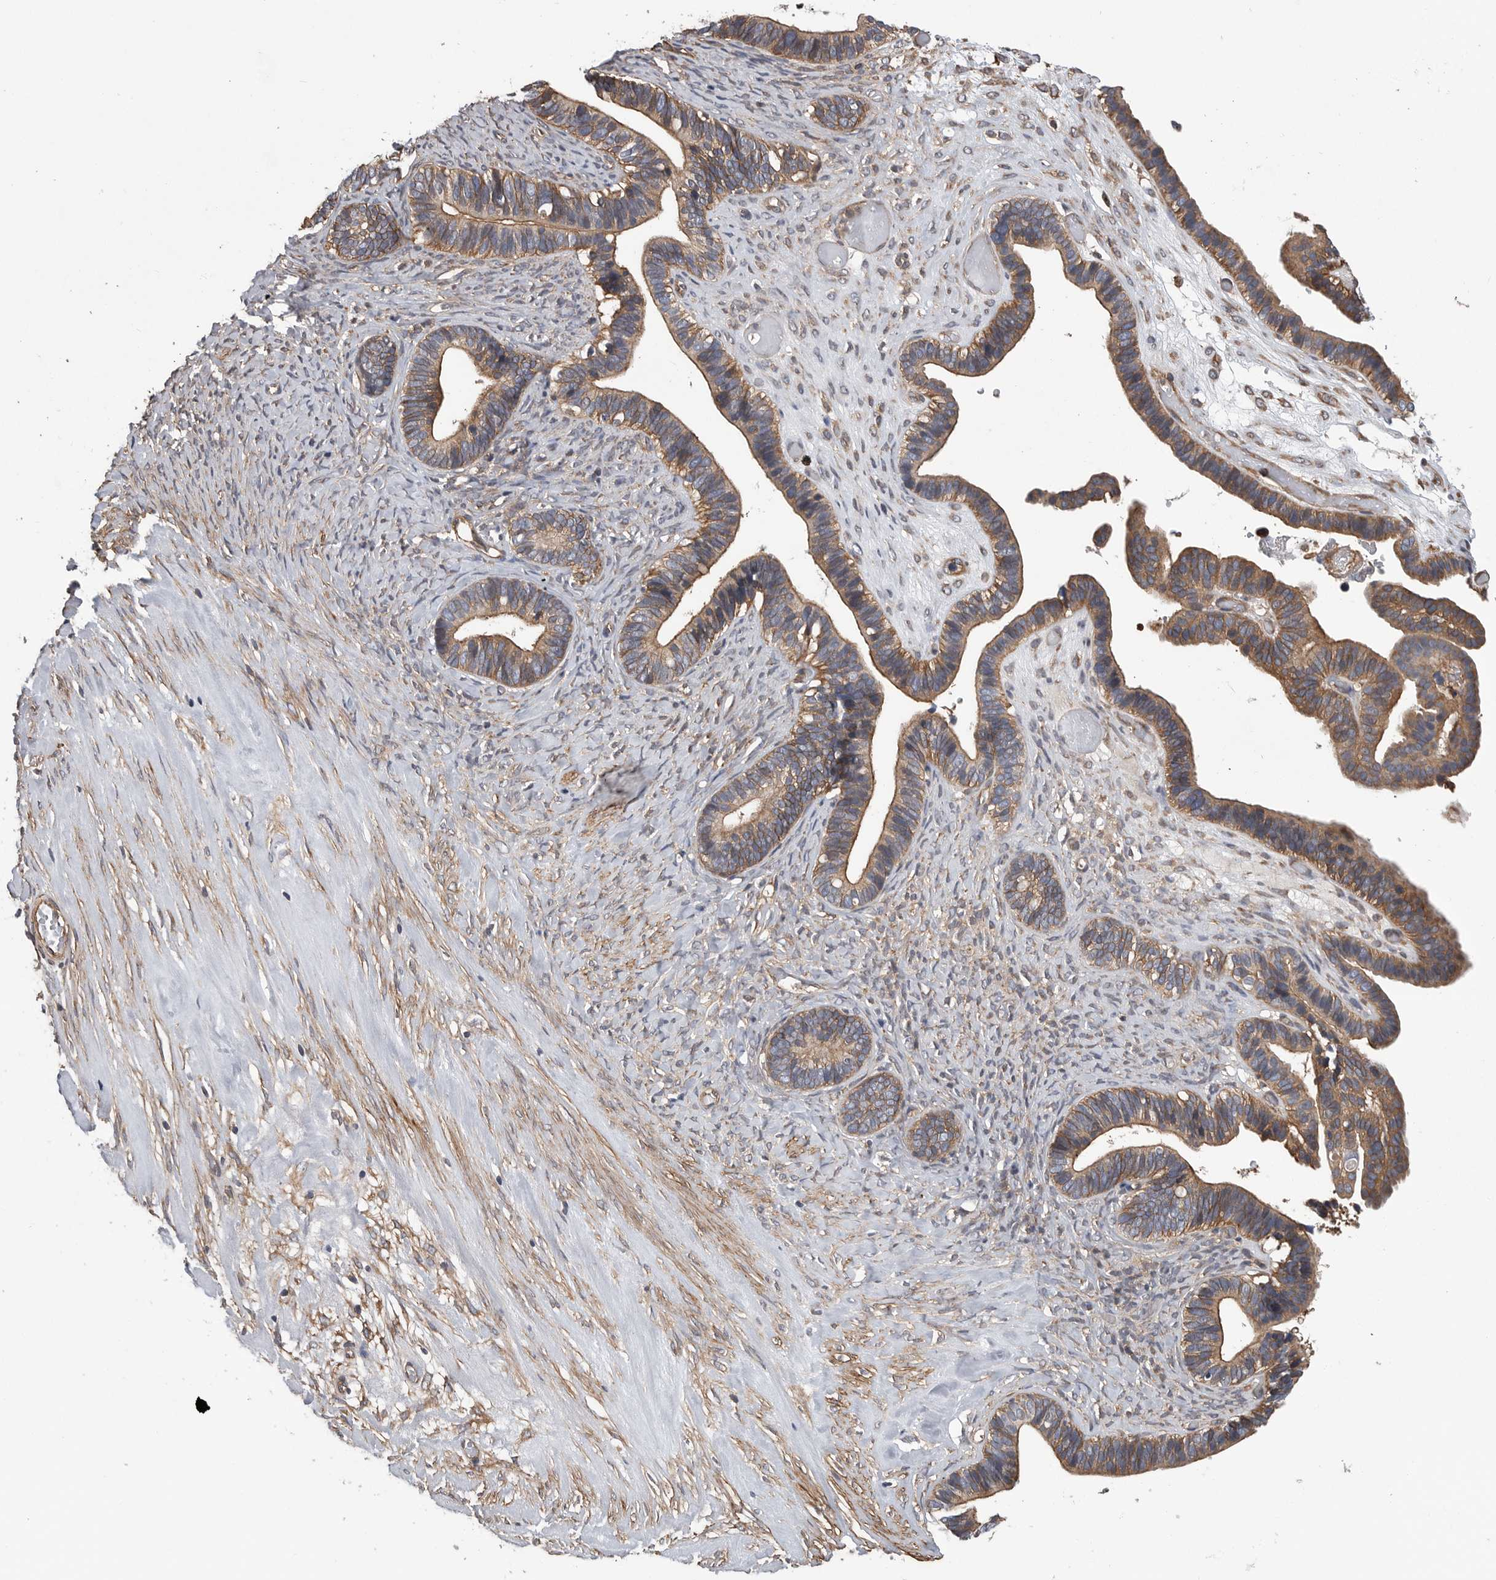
{"staining": {"intensity": "moderate", "quantity": ">75%", "location": "cytoplasmic/membranous"}, "tissue": "ovarian cancer", "cell_type": "Tumor cells", "image_type": "cancer", "snomed": [{"axis": "morphology", "description": "Cystadenocarcinoma, serous, NOS"}, {"axis": "topography", "description": "Ovary"}], "caption": "Protein analysis of ovarian serous cystadenocarcinoma tissue exhibits moderate cytoplasmic/membranous staining in about >75% of tumor cells.", "gene": "OXR1", "patient": {"sex": "female", "age": 56}}